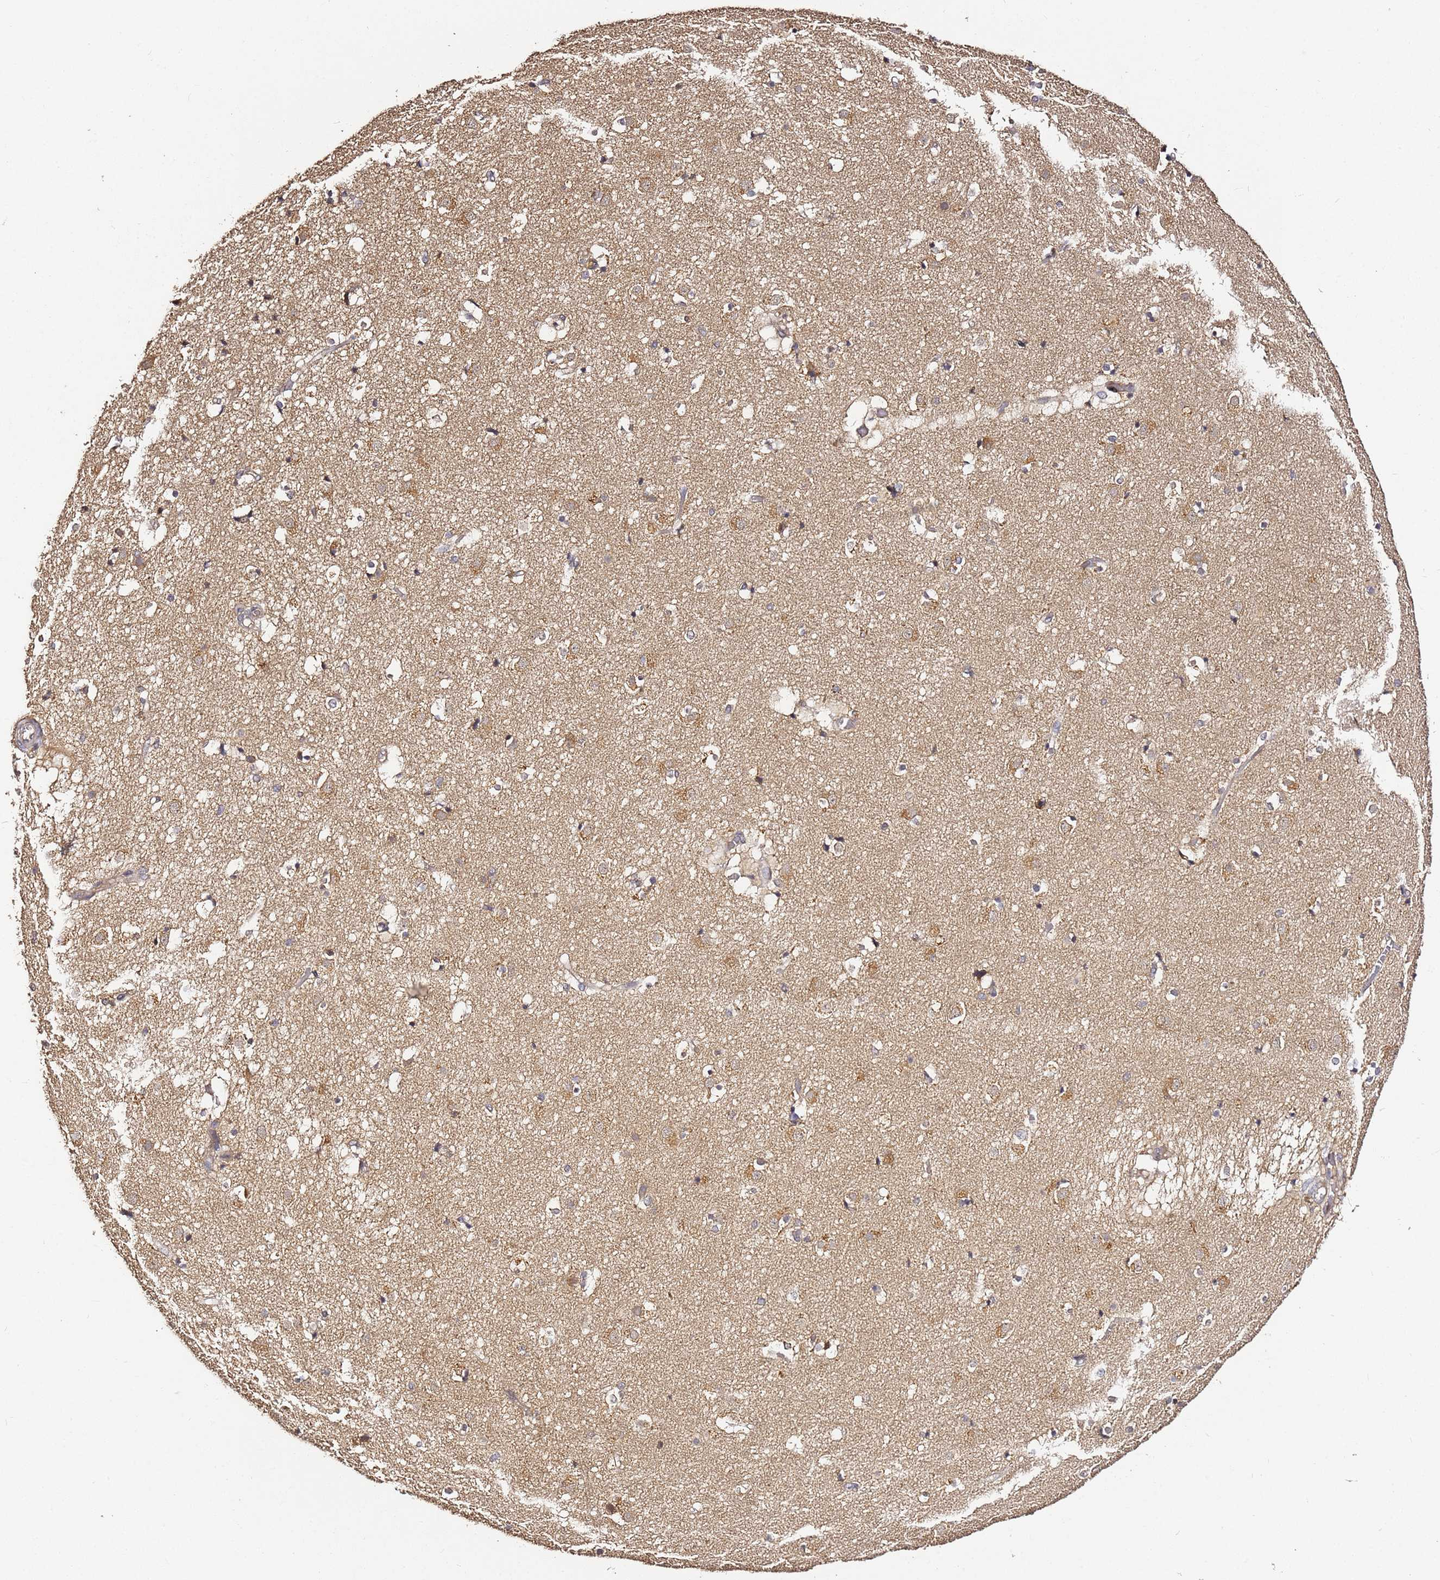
{"staining": {"intensity": "moderate", "quantity": "25%-75%", "location": "cytoplasmic/membranous"}, "tissue": "caudate", "cell_type": "Glial cells", "image_type": "normal", "snomed": [{"axis": "morphology", "description": "Normal tissue, NOS"}, {"axis": "topography", "description": "Lateral ventricle wall"}], "caption": "Human caudate stained with a protein marker shows moderate staining in glial cells.", "gene": "C6orf136", "patient": {"sex": "male", "age": 70}}